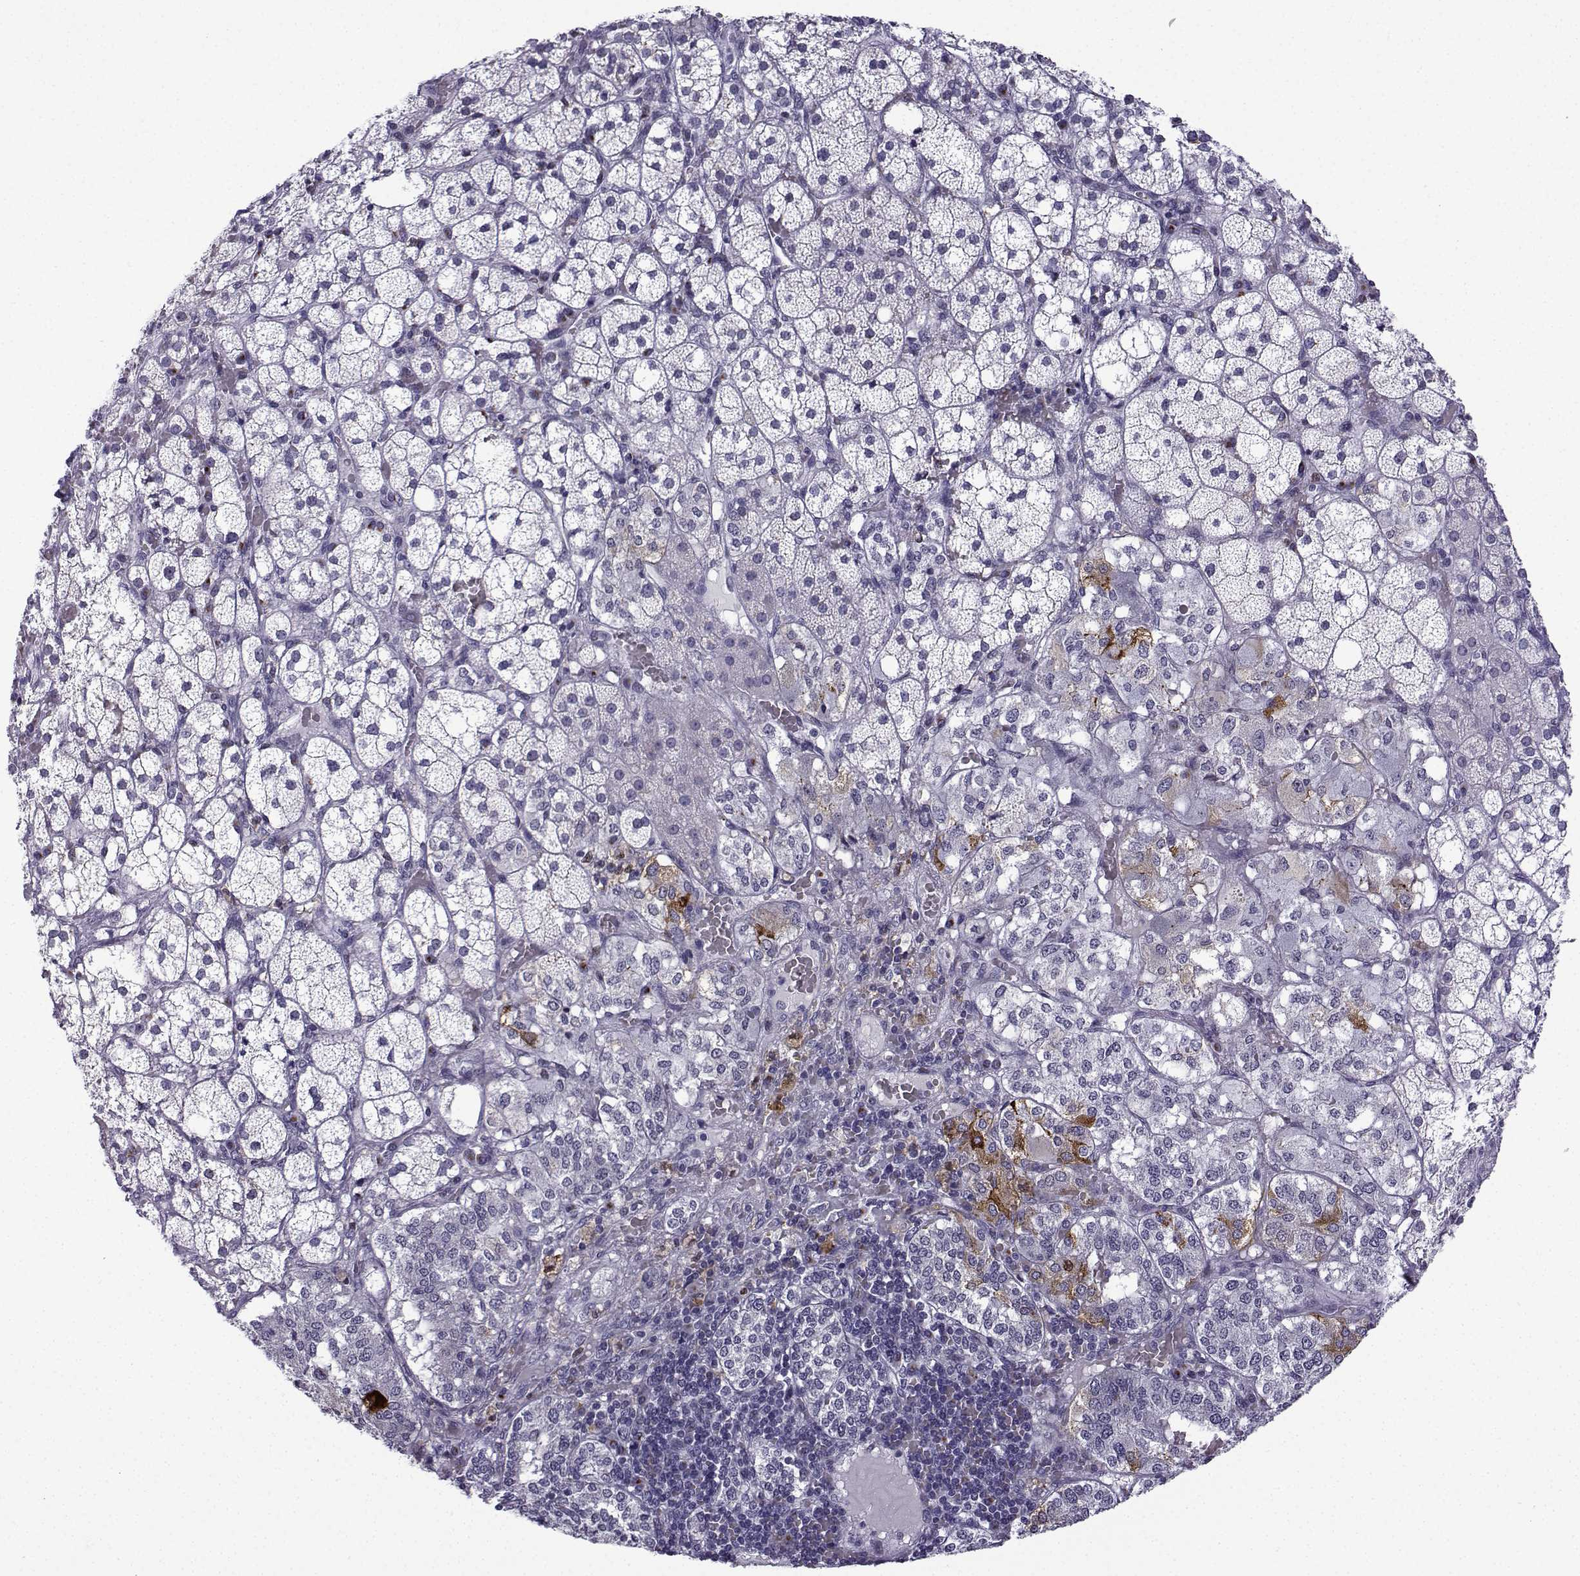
{"staining": {"intensity": "strong", "quantity": "<25%", "location": "cytoplasmic/membranous"}, "tissue": "adrenal gland", "cell_type": "Glandular cells", "image_type": "normal", "snomed": [{"axis": "morphology", "description": "Normal tissue, NOS"}, {"axis": "topography", "description": "Adrenal gland"}], "caption": "Brown immunohistochemical staining in benign adrenal gland demonstrates strong cytoplasmic/membranous staining in approximately <25% of glandular cells. (DAB (3,3'-diaminobenzidine) = brown stain, brightfield microscopy at high magnification).", "gene": "HTR7", "patient": {"sex": "male", "age": 53}}